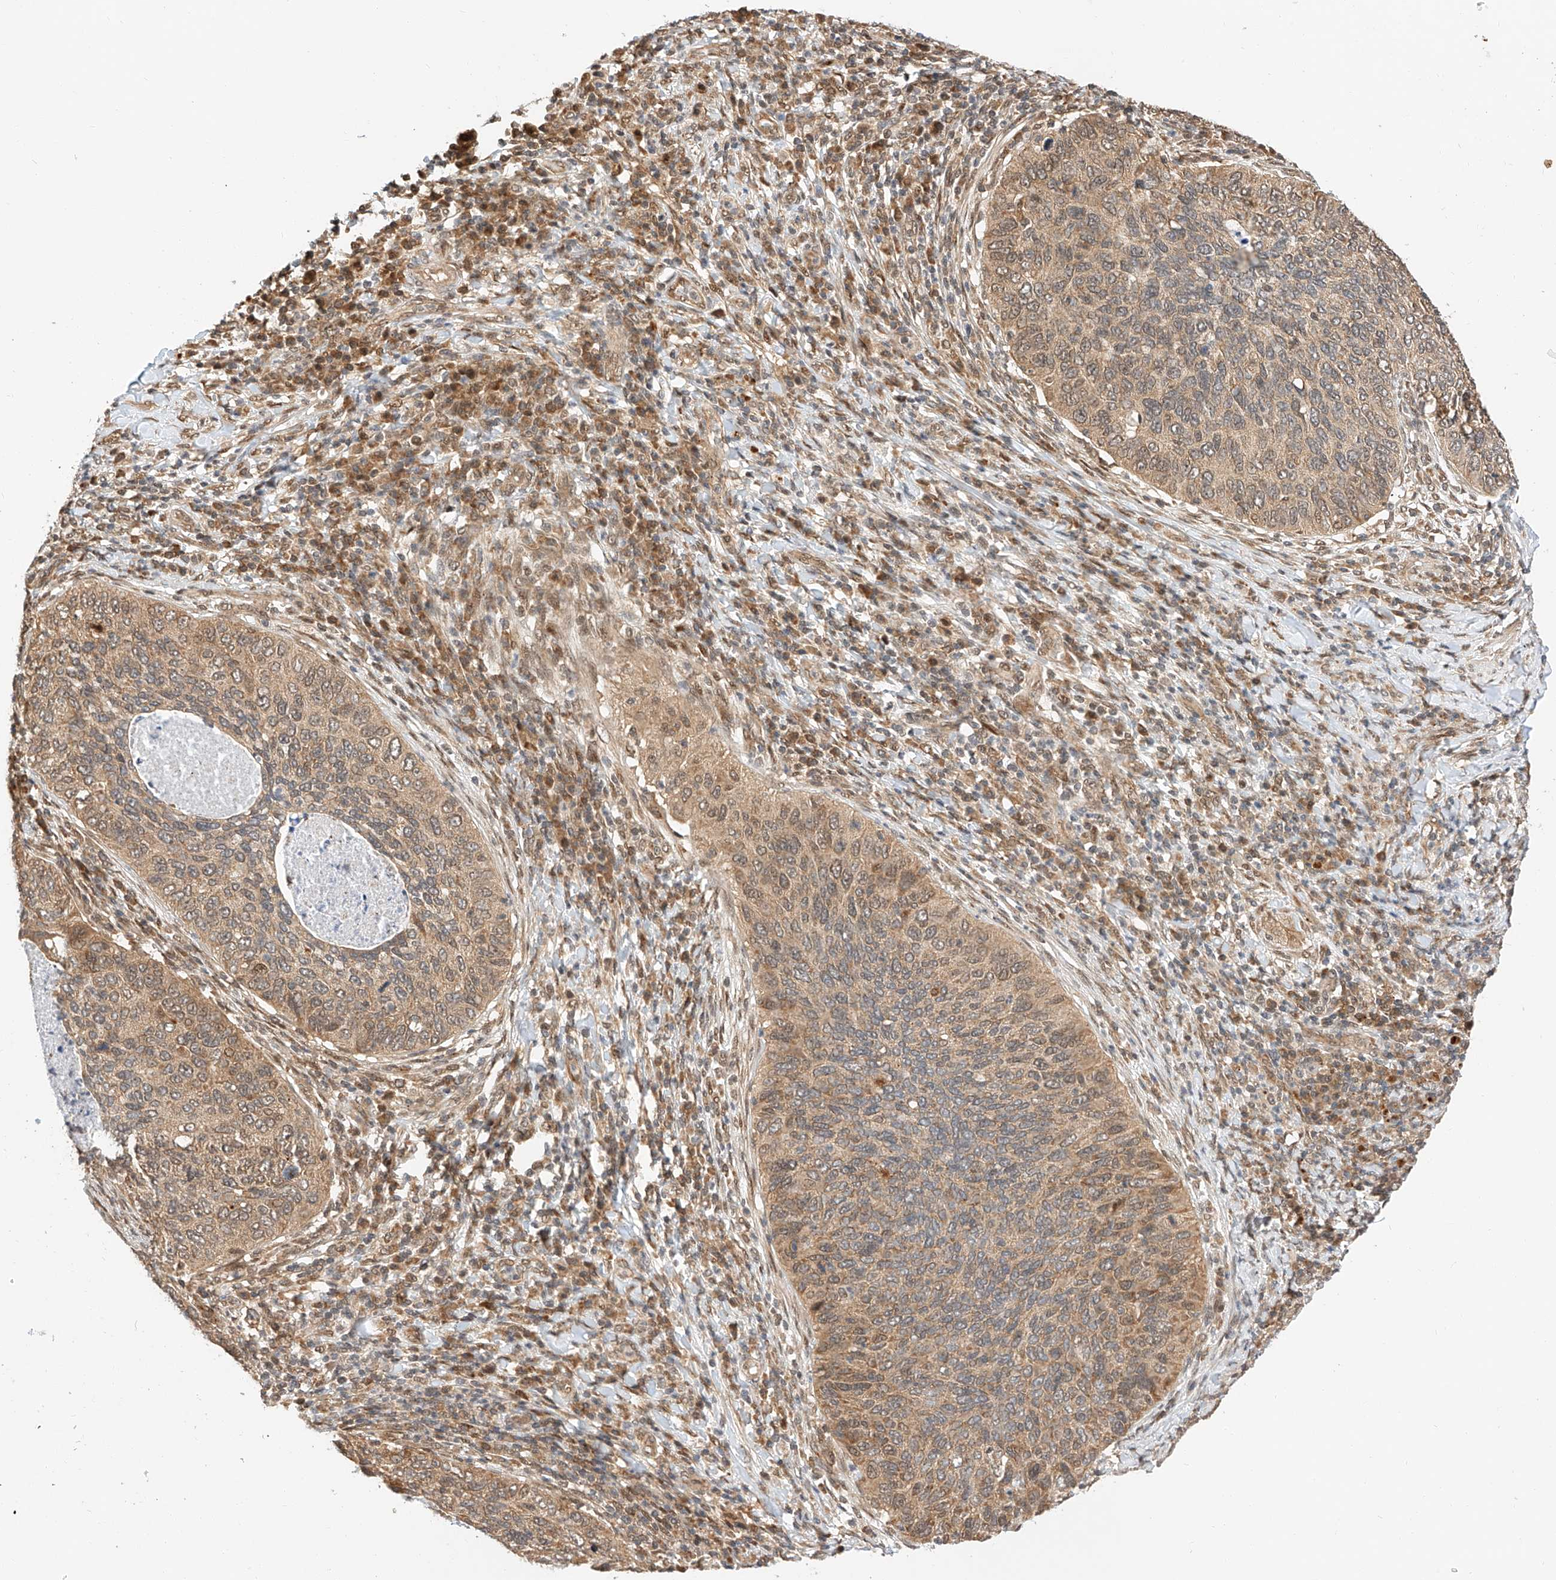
{"staining": {"intensity": "weak", "quantity": "25%-75%", "location": "cytoplasmic/membranous"}, "tissue": "cervical cancer", "cell_type": "Tumor cells", "image_type": "cancer", "snomed": [{"axis": "morphology", "description": "Squamous cell carcinoma, NOS"}, {"axis": "topography", "description": "Cervix"}], "caption": "A micrograph showing weak cytoplasmic/membranous positivity in about 25%-75% of tumor cells in cervical cancer (squamous cell carcinoma), as visualized by brown immunohistochemical staining.", "gene": "EIF4H", "patient": {"sex": "female", "age": 38}}